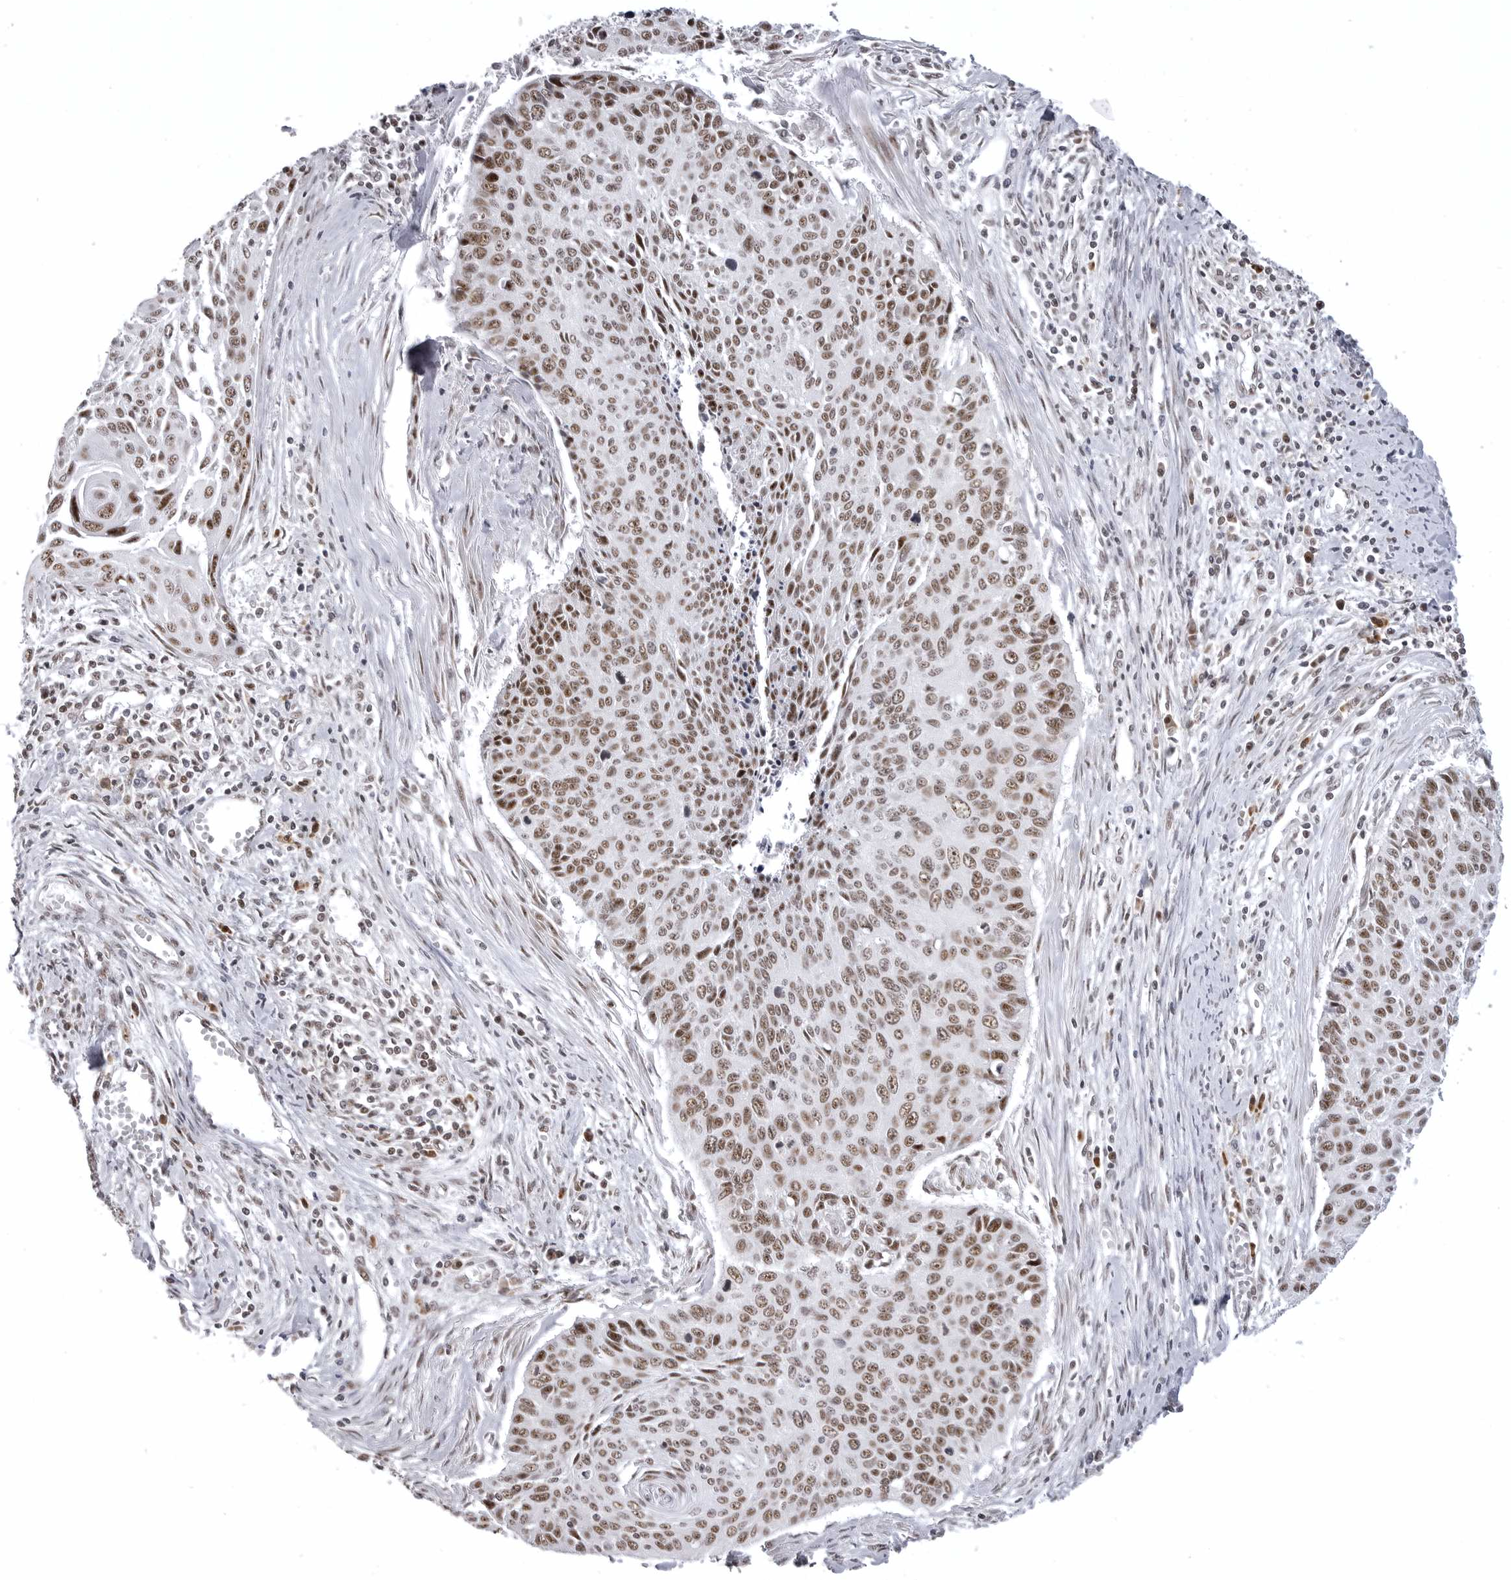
{"staining": {"intensity": "moderate", "quantity": ">75%", "location": "nuclear"}, "tissue": "cervical cancer", "cell_type": "Tumor cells", "image_type": "cancer", "snomed": [{"axis": "morphology", "description": "Squamous cell carcinoma, NOS"}, {"axis": "topography", "description": "Cervix"}], "caption": "A brown stain highlights moderate nuclear positivity of a protein in human cervical cancer tumor cells. Ihc stains the protein of interest in brown and the nuclei are stained blue.", "gene": "WRAP53", "patient": {"sex": "female", "age": 55}}